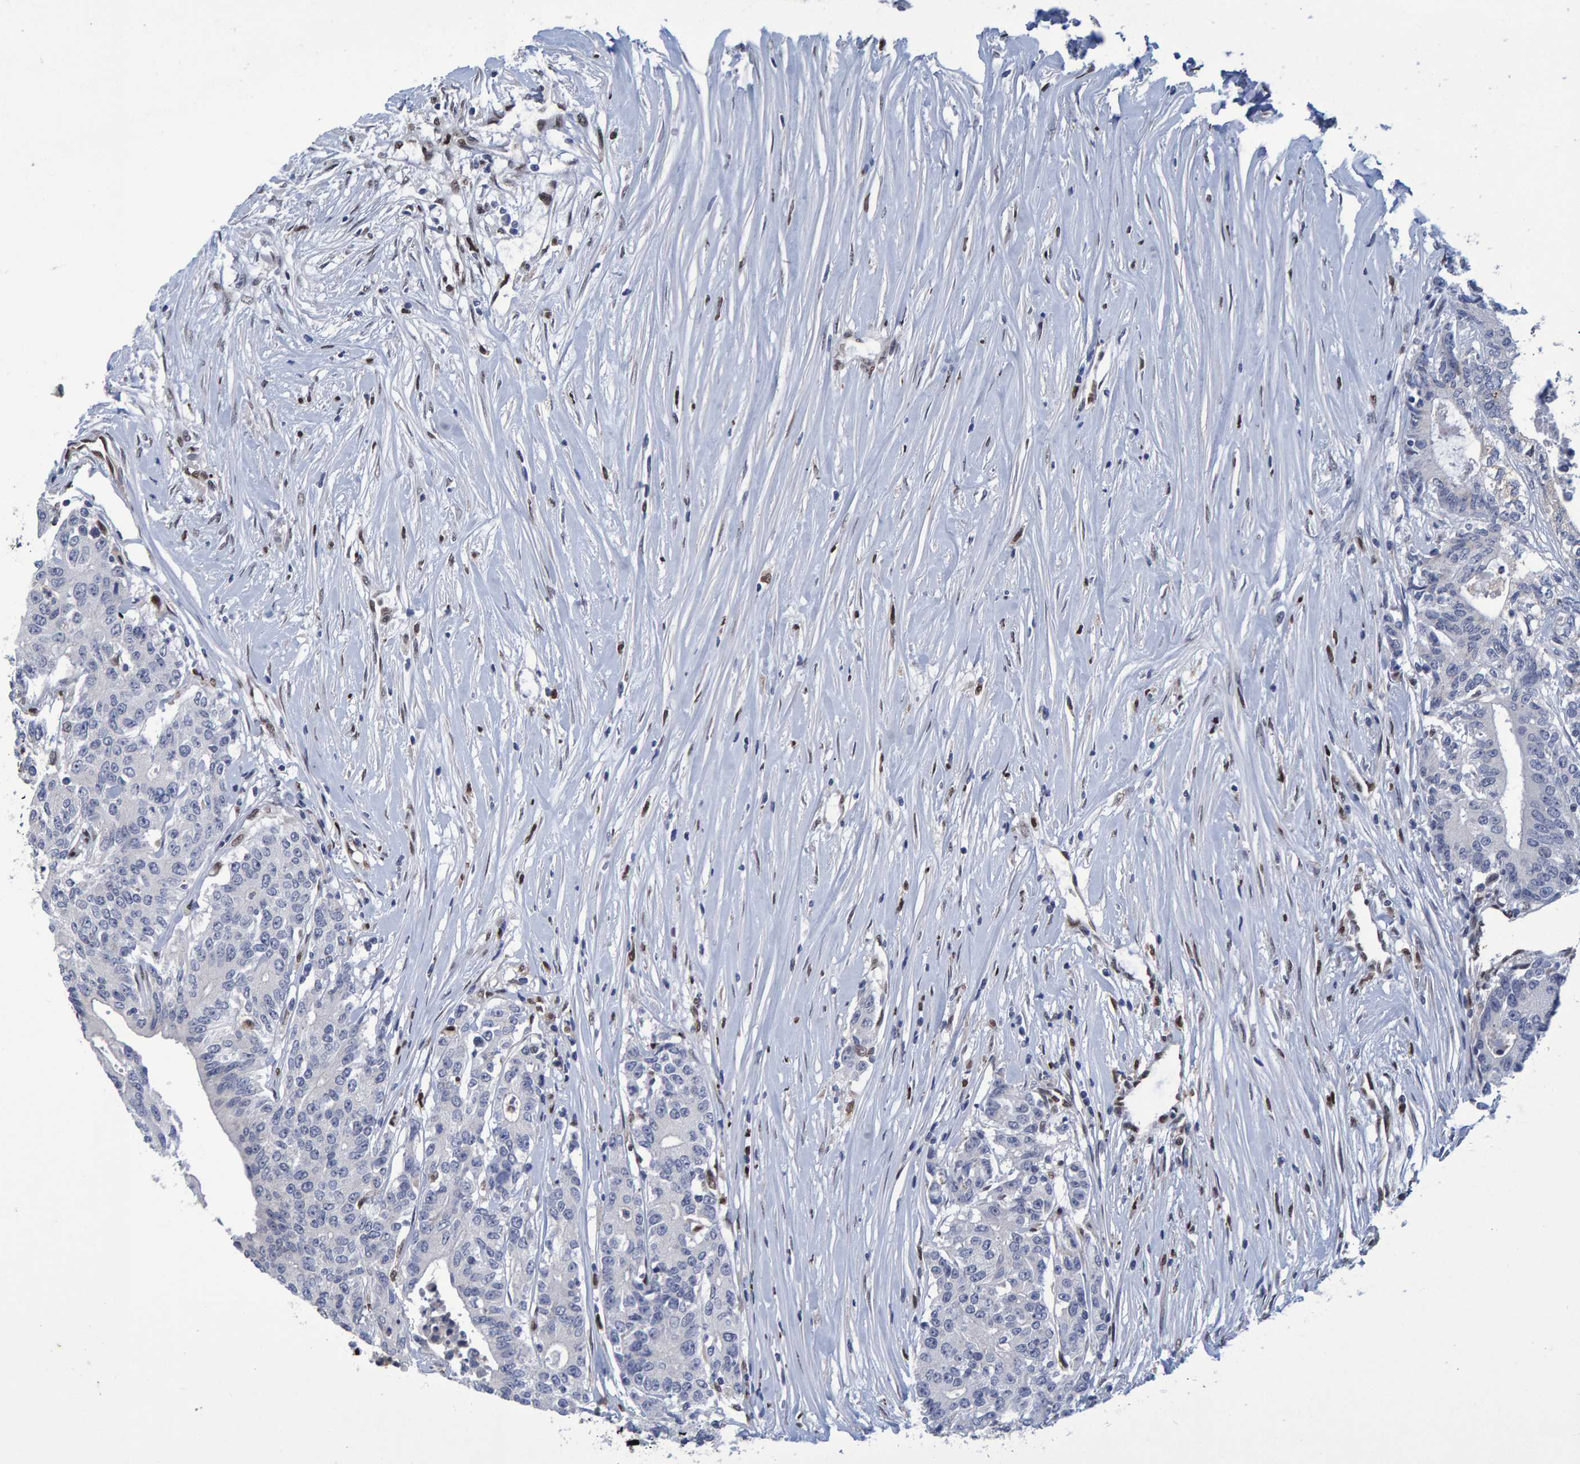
{"staining": {"intensity": "negative", "quantity": "none", "location": "none"}, "tissue": "colorectal cancer", "cell_type": "Tumor cells", "image_type": "cancer", "snomed": [{"axis": "morphology", "description": "Adenocarcinoma, NOS"}, {"axis": "topography", "description": "Colon"}], "caption": "An immunohistochemistry micrograph of colorectal adenocarcinoma is shown. There is no staining in tumor cells of colorectal adenocarcinoma. The staining was performed using DAB (3,3'-diaminobenzidine) to visualize the protein expression in brown, while the nuclei were stained in blue with hematoxylin (Magnification: 20x).", "gene": "QKI", "patient": {"sex": "female", "age": 77}}